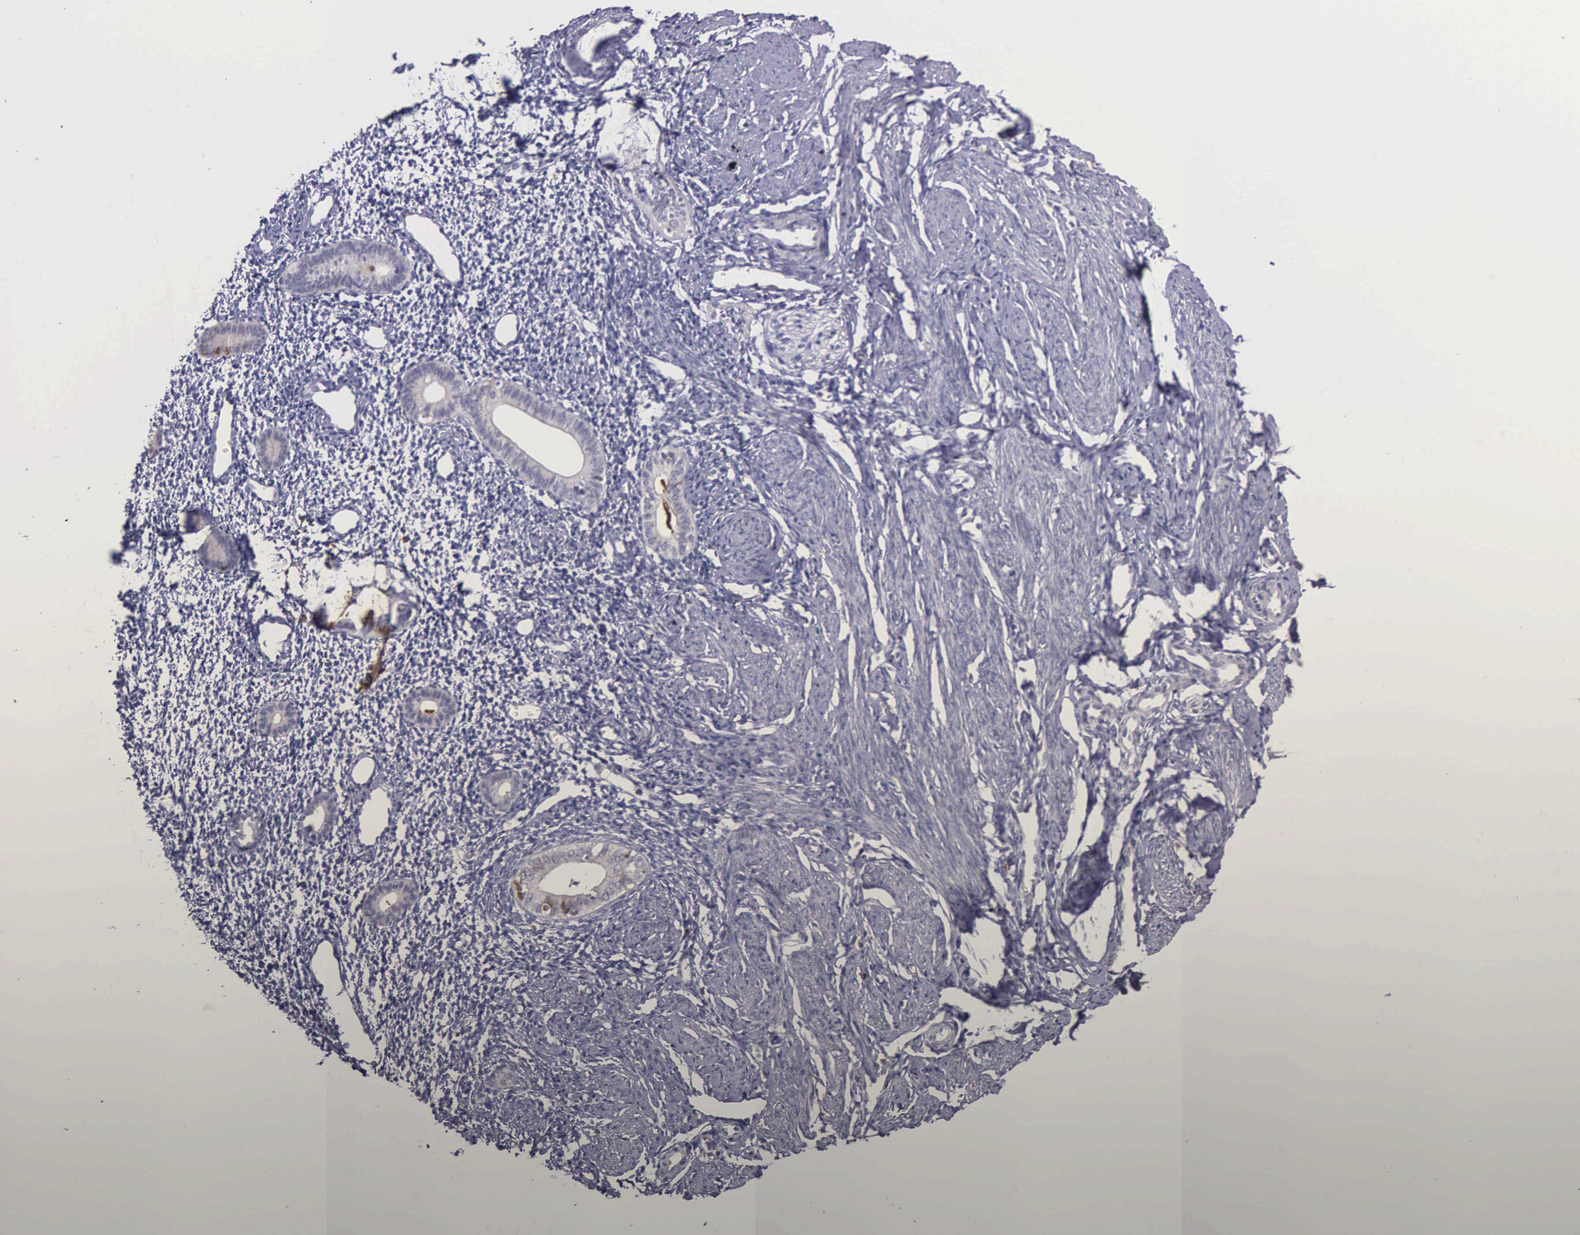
{"staining": {"intensity": "negative", "quantity": "none", "location": "none"}, "tissue": "endometrium", "cell_type": "Cells in endometrial stroma", "image_type": "normal", "snomed": [{"axis": "morphology", "description": "Normal tissue, NOS"}, {"axis": "morphology", "description": "Neoplasm, benign, NOS"}, {"axis": "topography", "description": "Uterus"}], "caption": "Cells in endometrial stroma show no significant expression in benign endometrium.", "gene": "MCM5", "patient": {"sex": "female", "age": 55}}